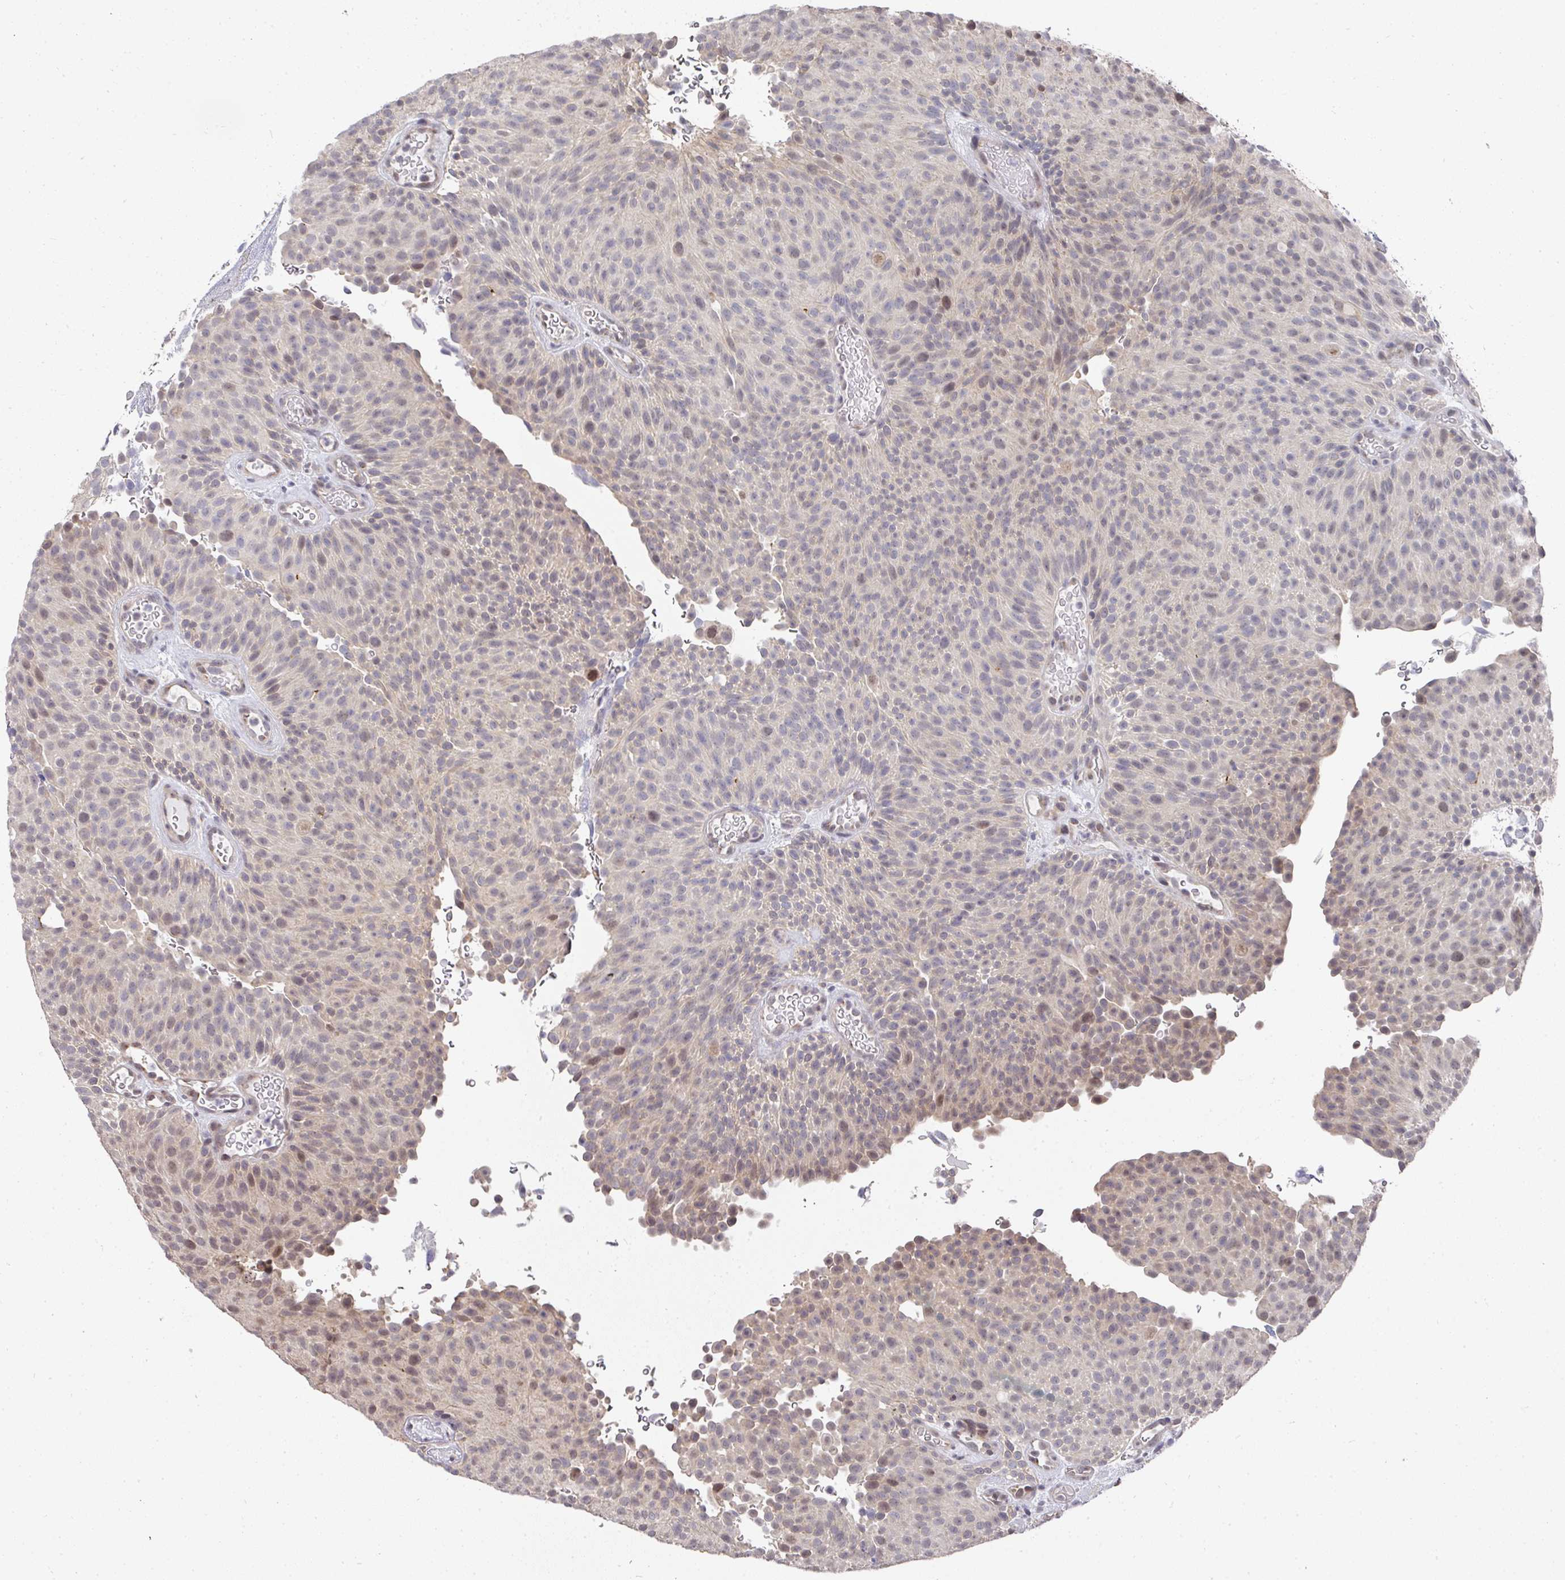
{"staining": {"intensity": "weak", "quantity": "<25%", "location": "nuclear"}, "tissue": "urothelial cancer", "cell_type": "Tumor cells", "image_type": "cancer", "snomed": [{"axis": "morphology", "description": "Urothelial carcinoma, Low grade"}, {"axis": "topography", "description": "Urinary bladder"}], "caption": "An immunohistochemistry histopathology image of urothelial cancer is shown. There is no staining in tumor cells of urothelial cancer.", "gene": "C18orf25", "patient": {"sex": "male", "age": 78}}